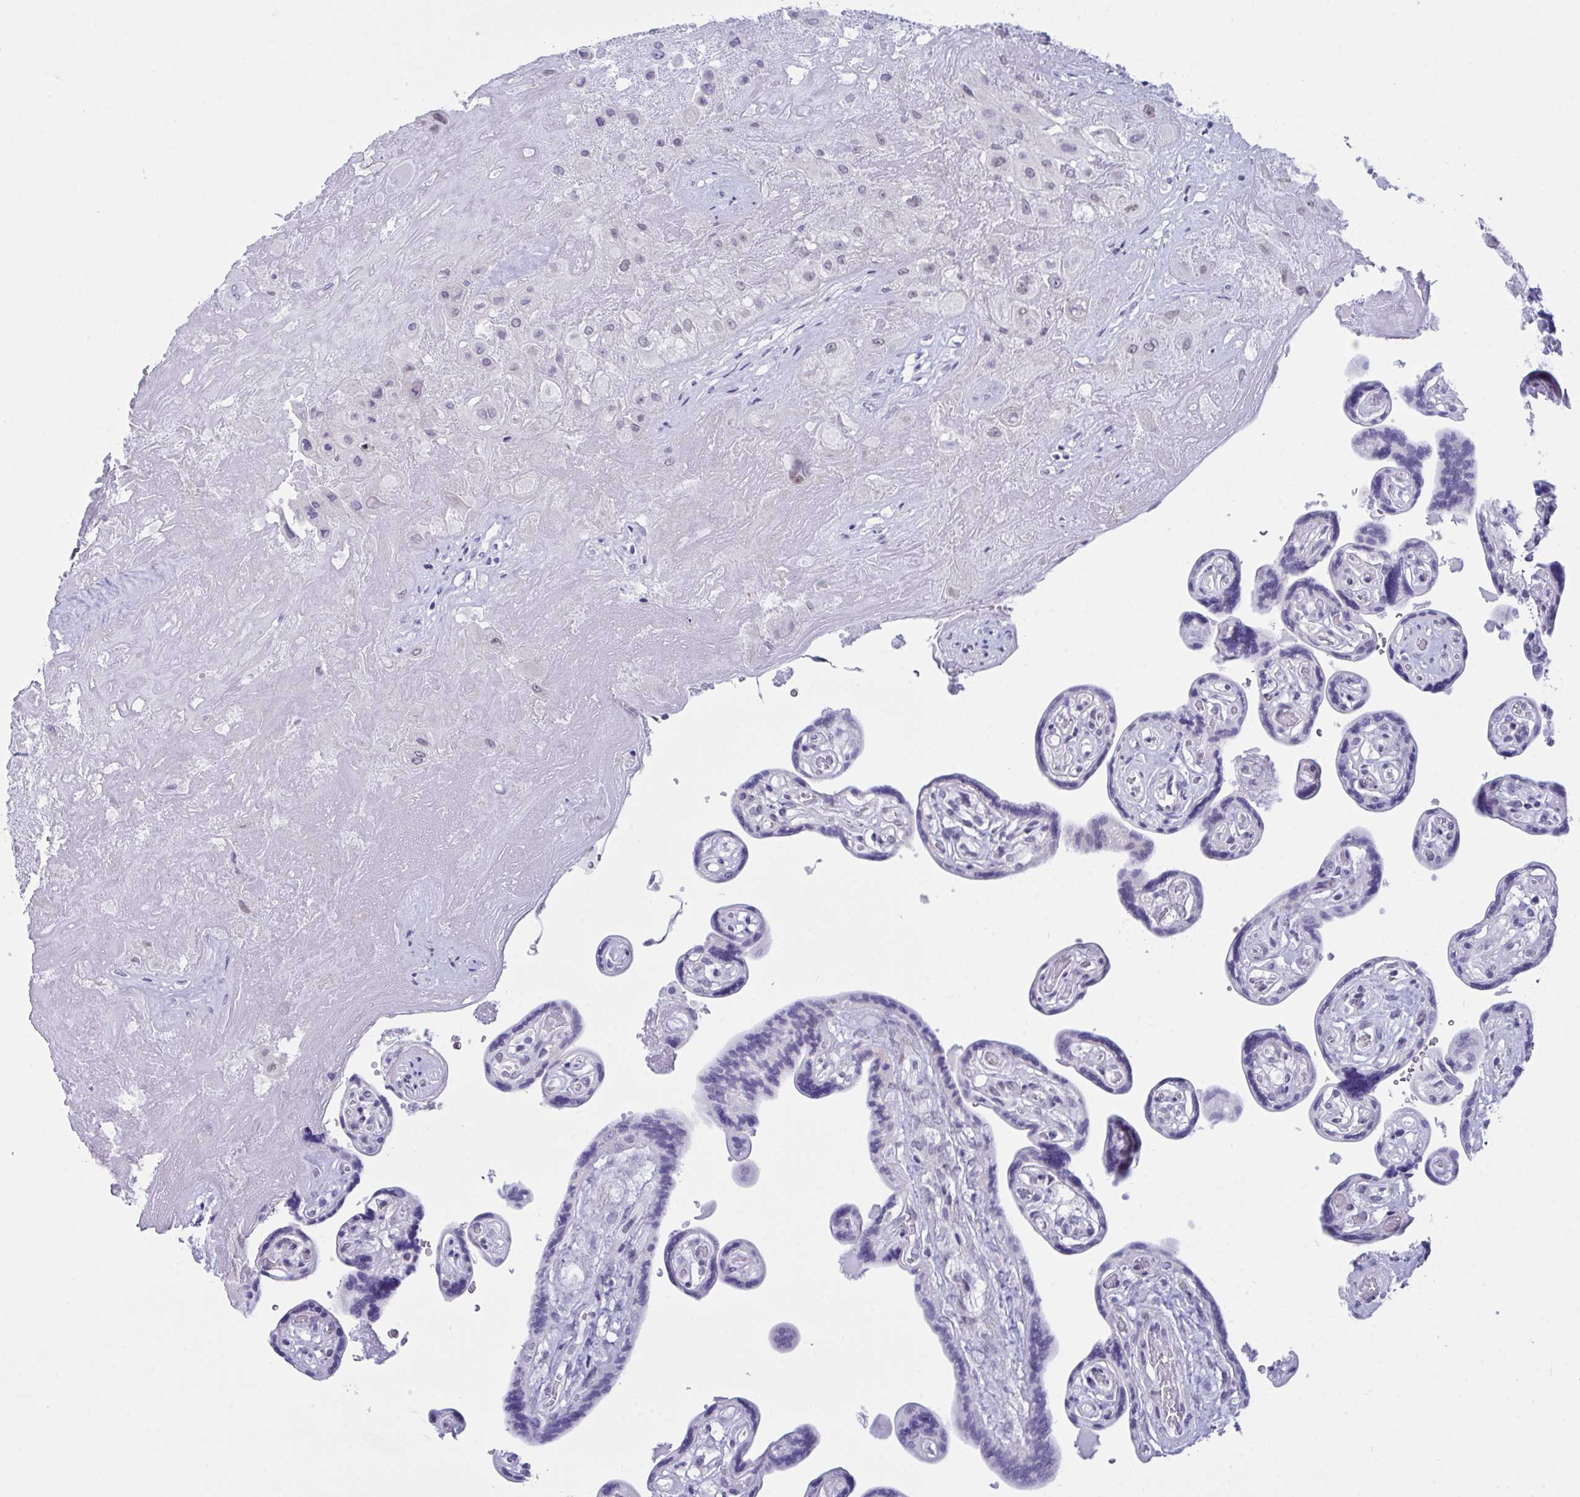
{"staining": {"intensity": "negative", "quantity": "none", "location": "none"}, "tissue": "placenta", "cell_type": "Decidual cells", "image_type": "normal", "snomed": [{"axis": "morphology", "description": "Normal tissue, NOS"}, {"axis": "topography", "description": "Placenta"}], "caption": "A micrograph of placenta stained for a protein shows no brown staining in decidual cells. (DAB (3,3'-diaminobenzidine) IHC, high magnification).", "gene": "FBXL22", "patient": {"sex": "female", "age": 32}}